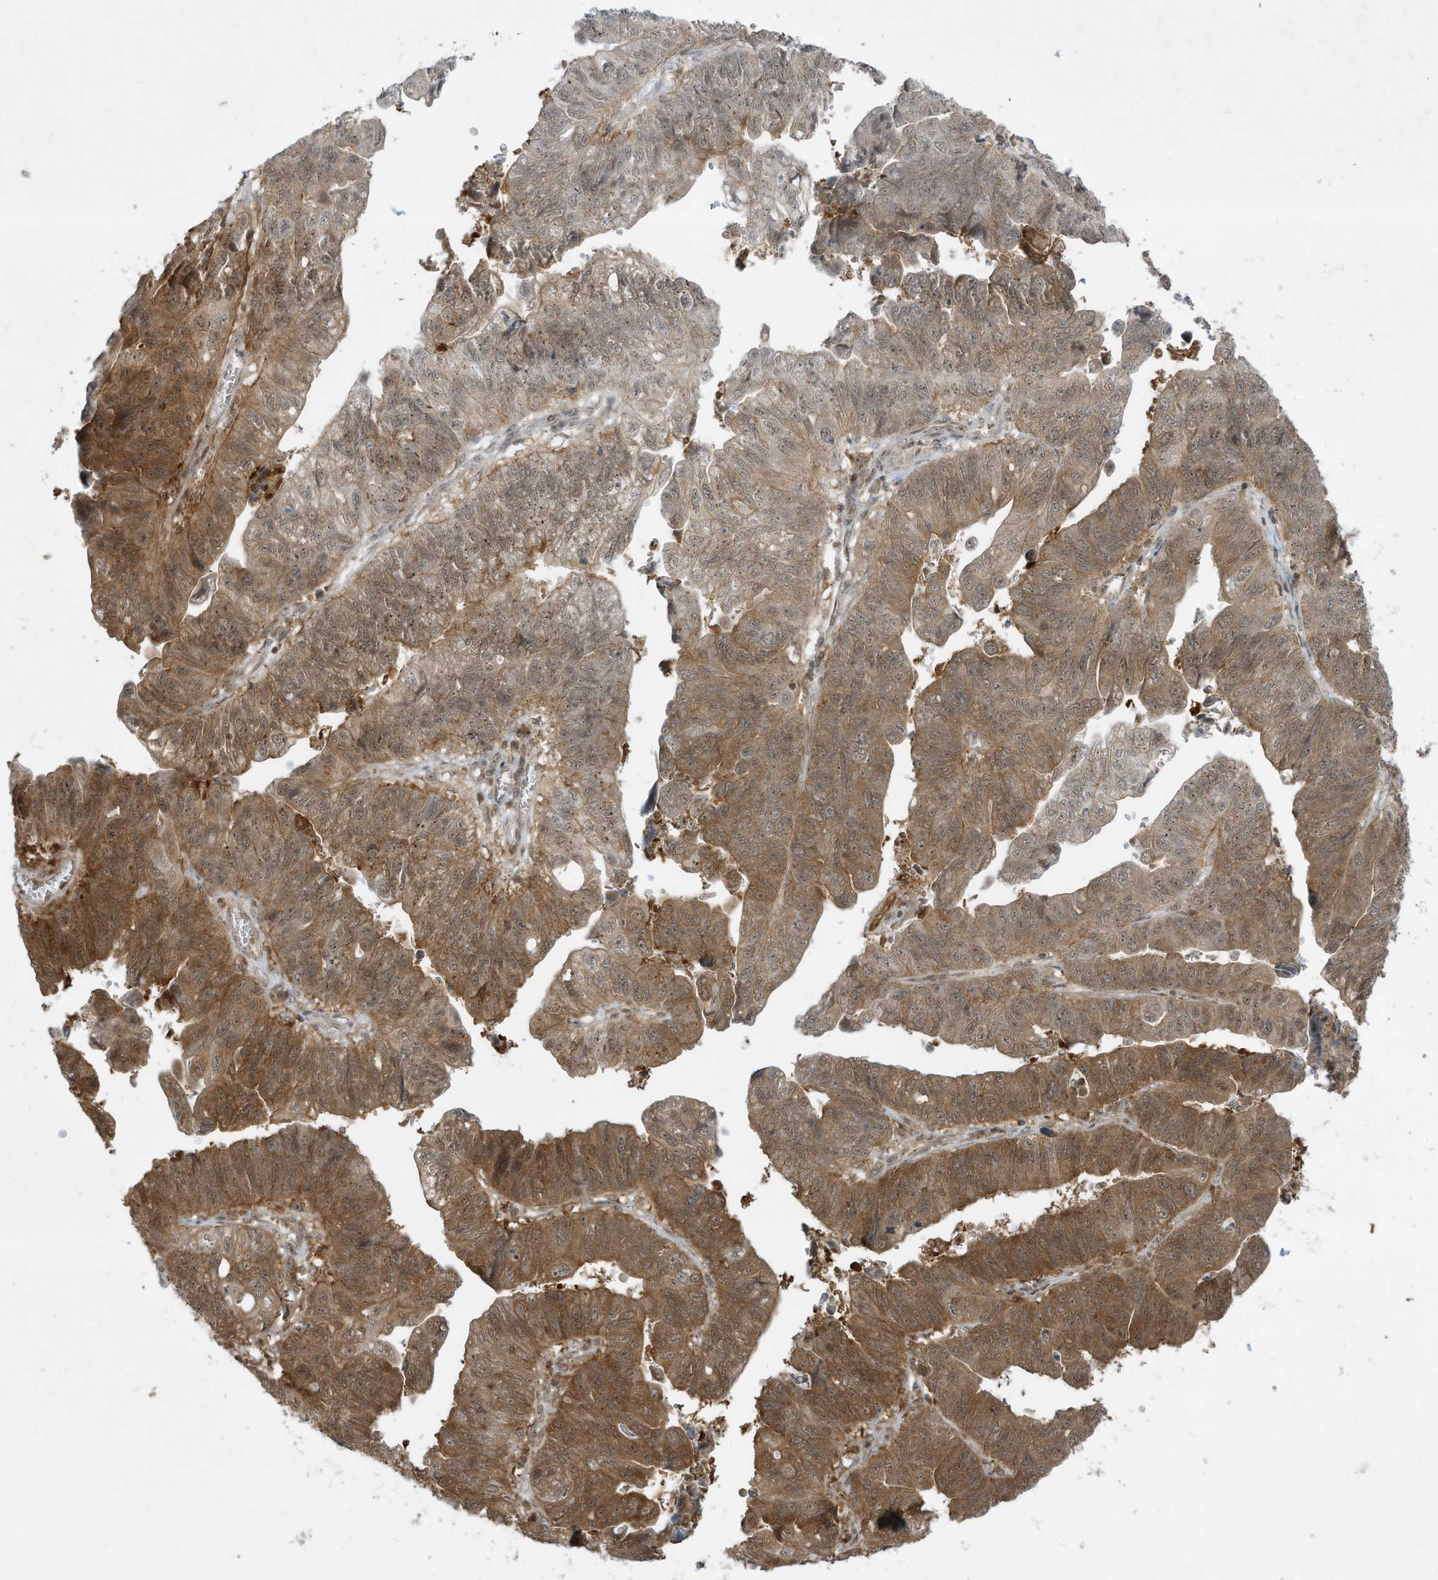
{"staining": {"intensity": "moderate", "quantity": ">75%", "location": "cytoplasmic/membranous"}, "tissue": "stomach cancer", "cell_type": "Tumor cells", "image_type": "cancer", "snomed": [{"axis": "morphology", "description": "Adenocarcinoma, NOS"}, {"axis": "topography", "description": "Stomach"}], "caption": "This is a histology image of immunohistochemistry (IHC) staining of stomach adenocarcinoma, which shows moderate expression in the cytoplasmic/membranous of tumor cells.", "gene": "CERT1", "patient": {"sex": "male", "age": 59}}